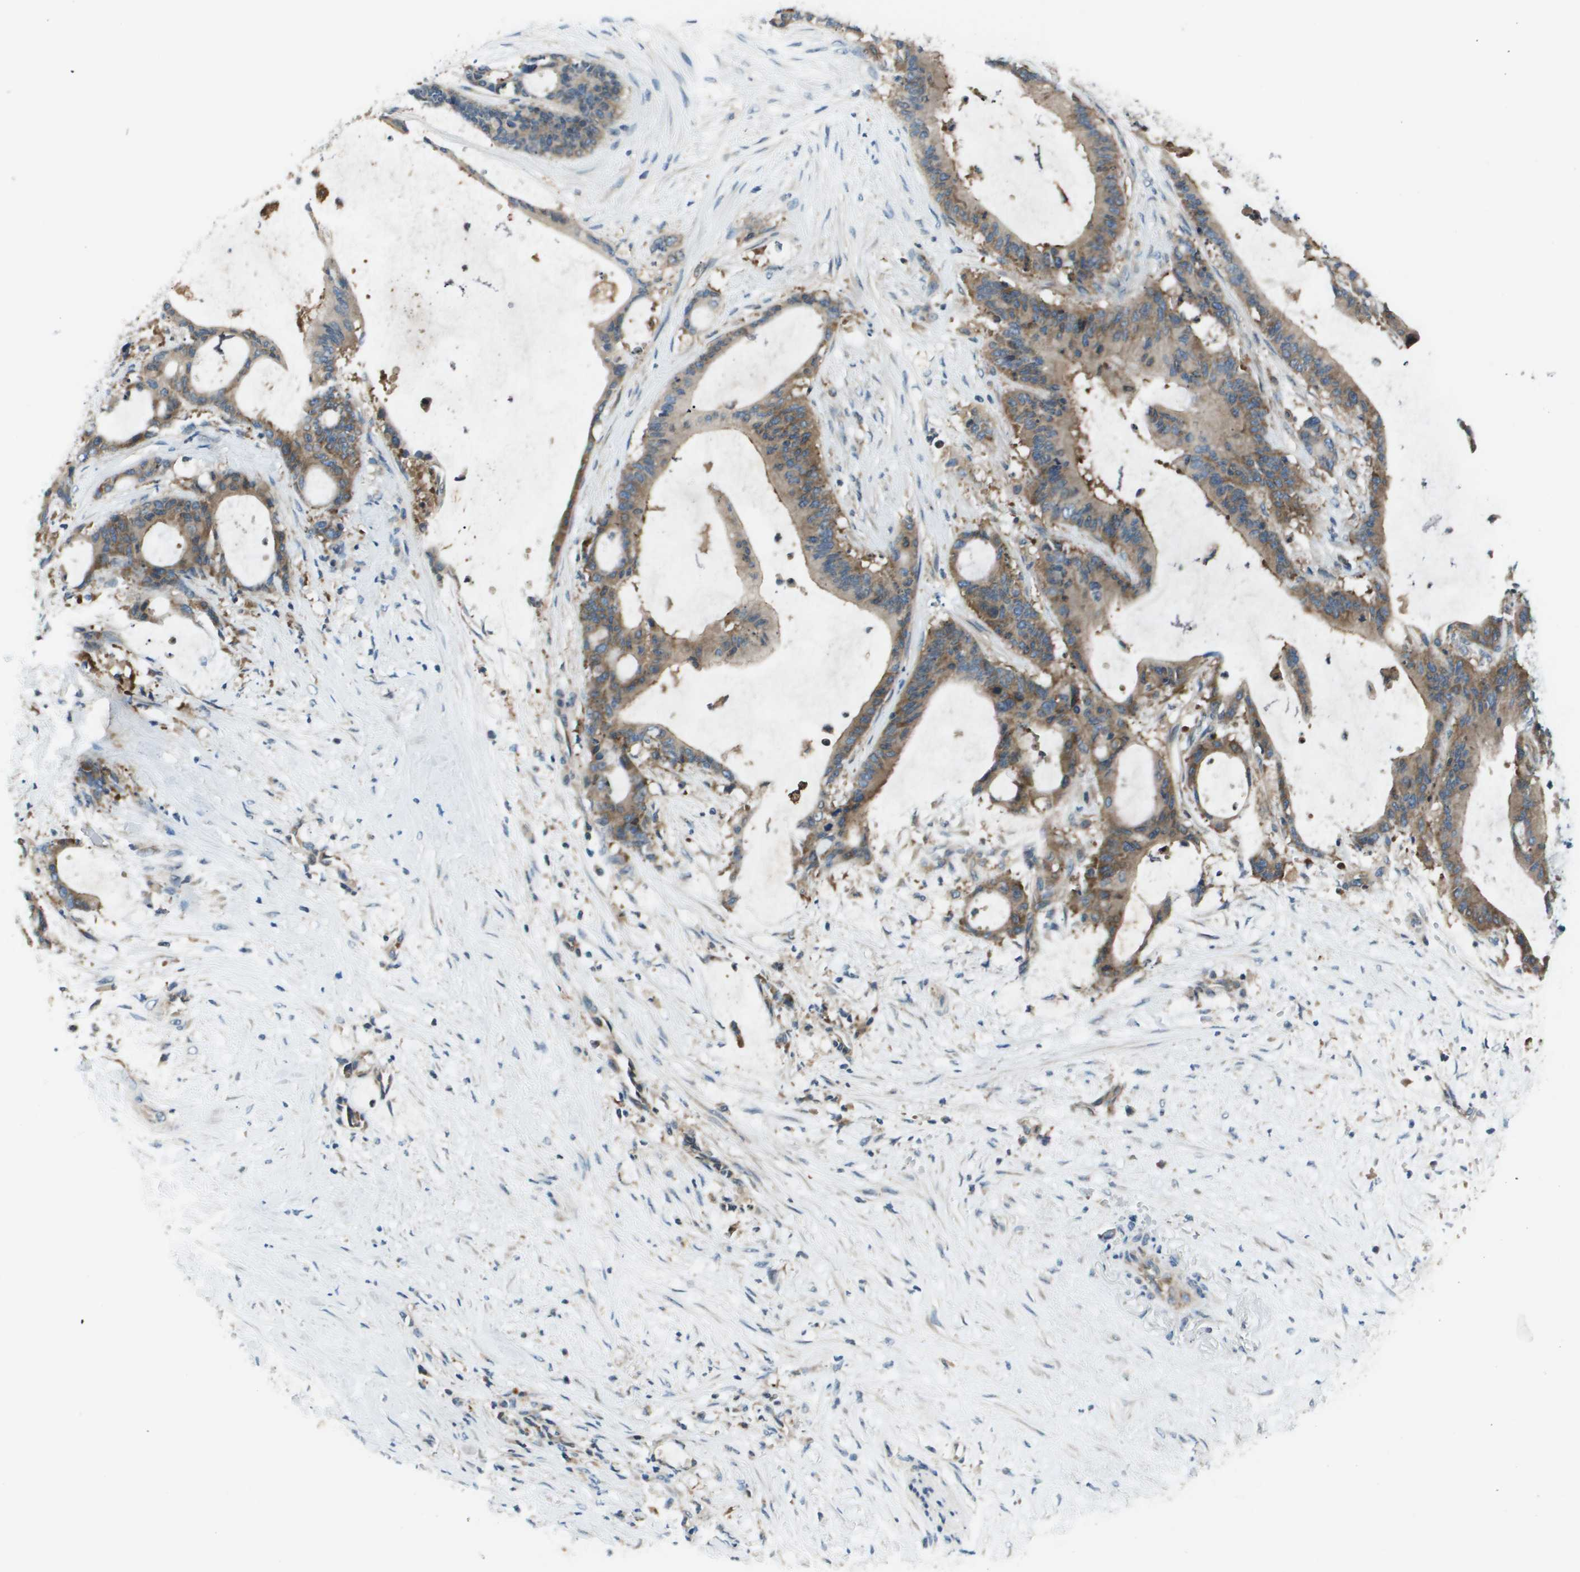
{"staining": {"intensity": "moderate", "quantity": ">75%", "location": "cytoplasmic/membranous"}, "tissue": "liver cancer", "cell_type": "Tumor cells", "image_type": "cancer", "snomed": [{"axis": "morphology", "description": "Cholangiocarcinoma"}, {"axis": "topography", "description": "Liver"}], "caption": "IHC staining of liver cancer (cholangiocarcinoma), which demonstrates medium levels of moderate cytoplasmic/membranous positivity in approximately >75% of tumor cells indicating moderate cytoplasmic/membranous protein expression. The staining was performed using DAB (brown) for protein detection and nuclei were counterstained in hematoxylin (blue).", "gene": "EIF3B", "patient": {"sex": "female", "age": 73}}